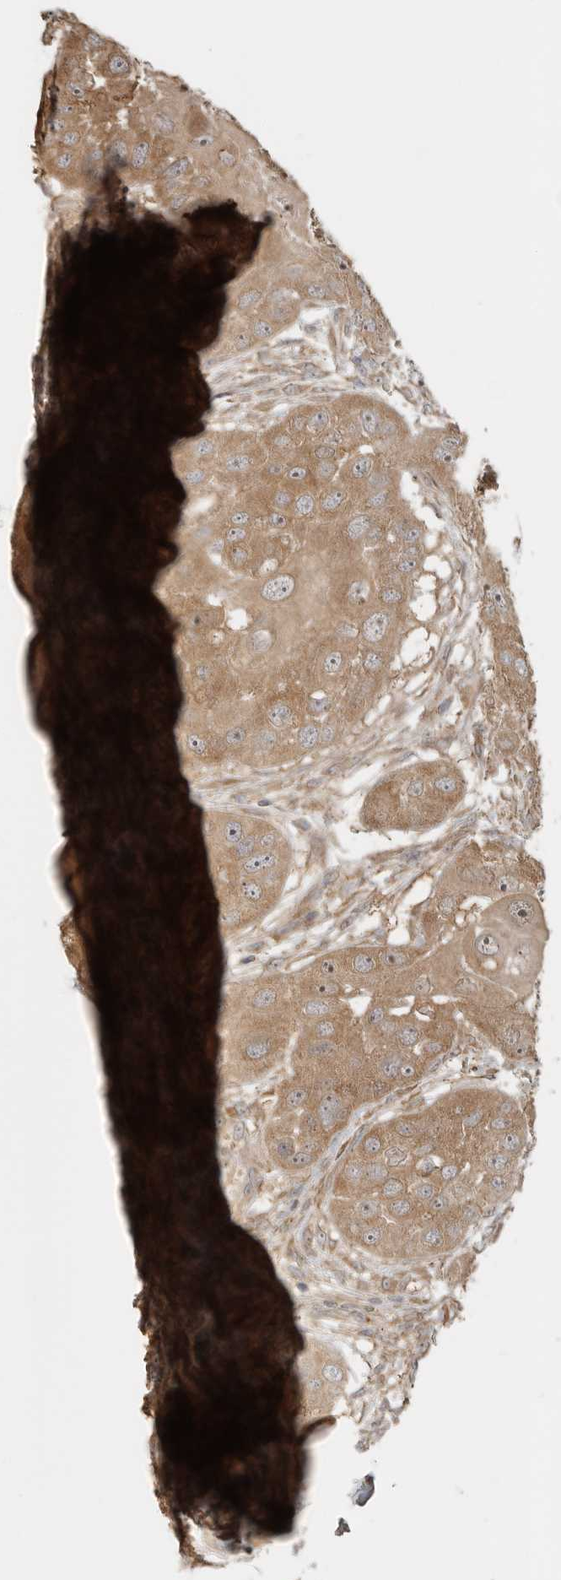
{"staining": {"intensity": "moderate", "quantity": ">75%", "location": "cytoplasmic/membranous,nuclear"}, "tissue": "head and neck cancer", "cell_type": "Tumor cells", "image_type": "cancer", "snomed": [{"axis": "morphology", "description": "Normal tissue, NOS"}, {"axis": "morphology", "description": "Squamous cell carcinoma, NOS"}, {"axis": "topography", "description": "Skeletal muscle"}, {"axis": "topography", "description": "Head-Neck"}], "caption": "High-power microscopy captured an immunohistochemistry (IHC) image of squamous cell carcinoma (head and neck), revealing moderate cytoplasmic/membranous and nuclear positivity in about >75% of tumor cells. (DAB (3,3'-diaminobenzidine) = brown stain, brightfield microscopy at high magnification).", "gene": "LLGL1", "patient": {"sex": "male", "age": 51}}